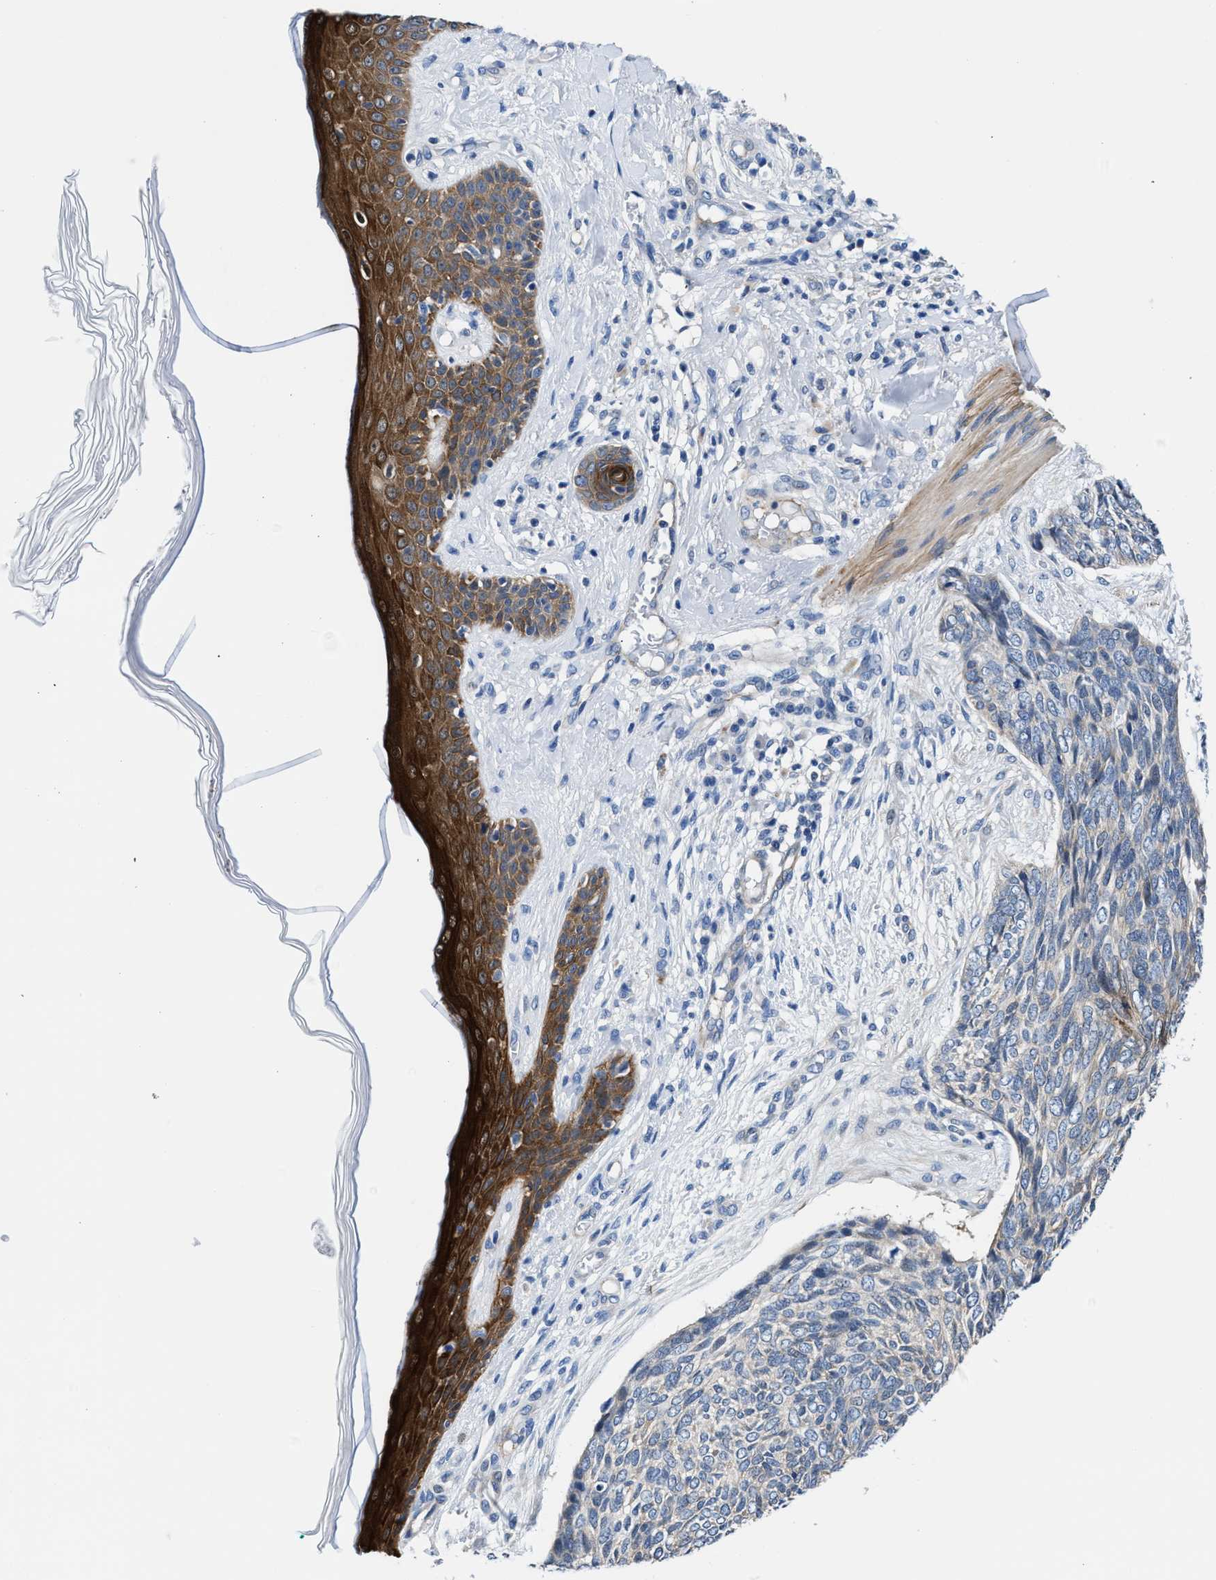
{"staining": {"intensity": "weak", "quantity": "<25%", "location": "cytoplasmic/membranous"}, "tissue": "skin cancer", "cell_type": "Tumor cells", "image_type": "cancer", "snomed": [{"axis": "morphology", "description": "Basal cell carcinoma"}, {"axis": "topography", "description": "Skin"}], "caption": "The image exhibits no staining of tumor cells in basal cell carcinoma (skin).", "gene": "PARG", "patient": {"sex": "female", "age": 84}}